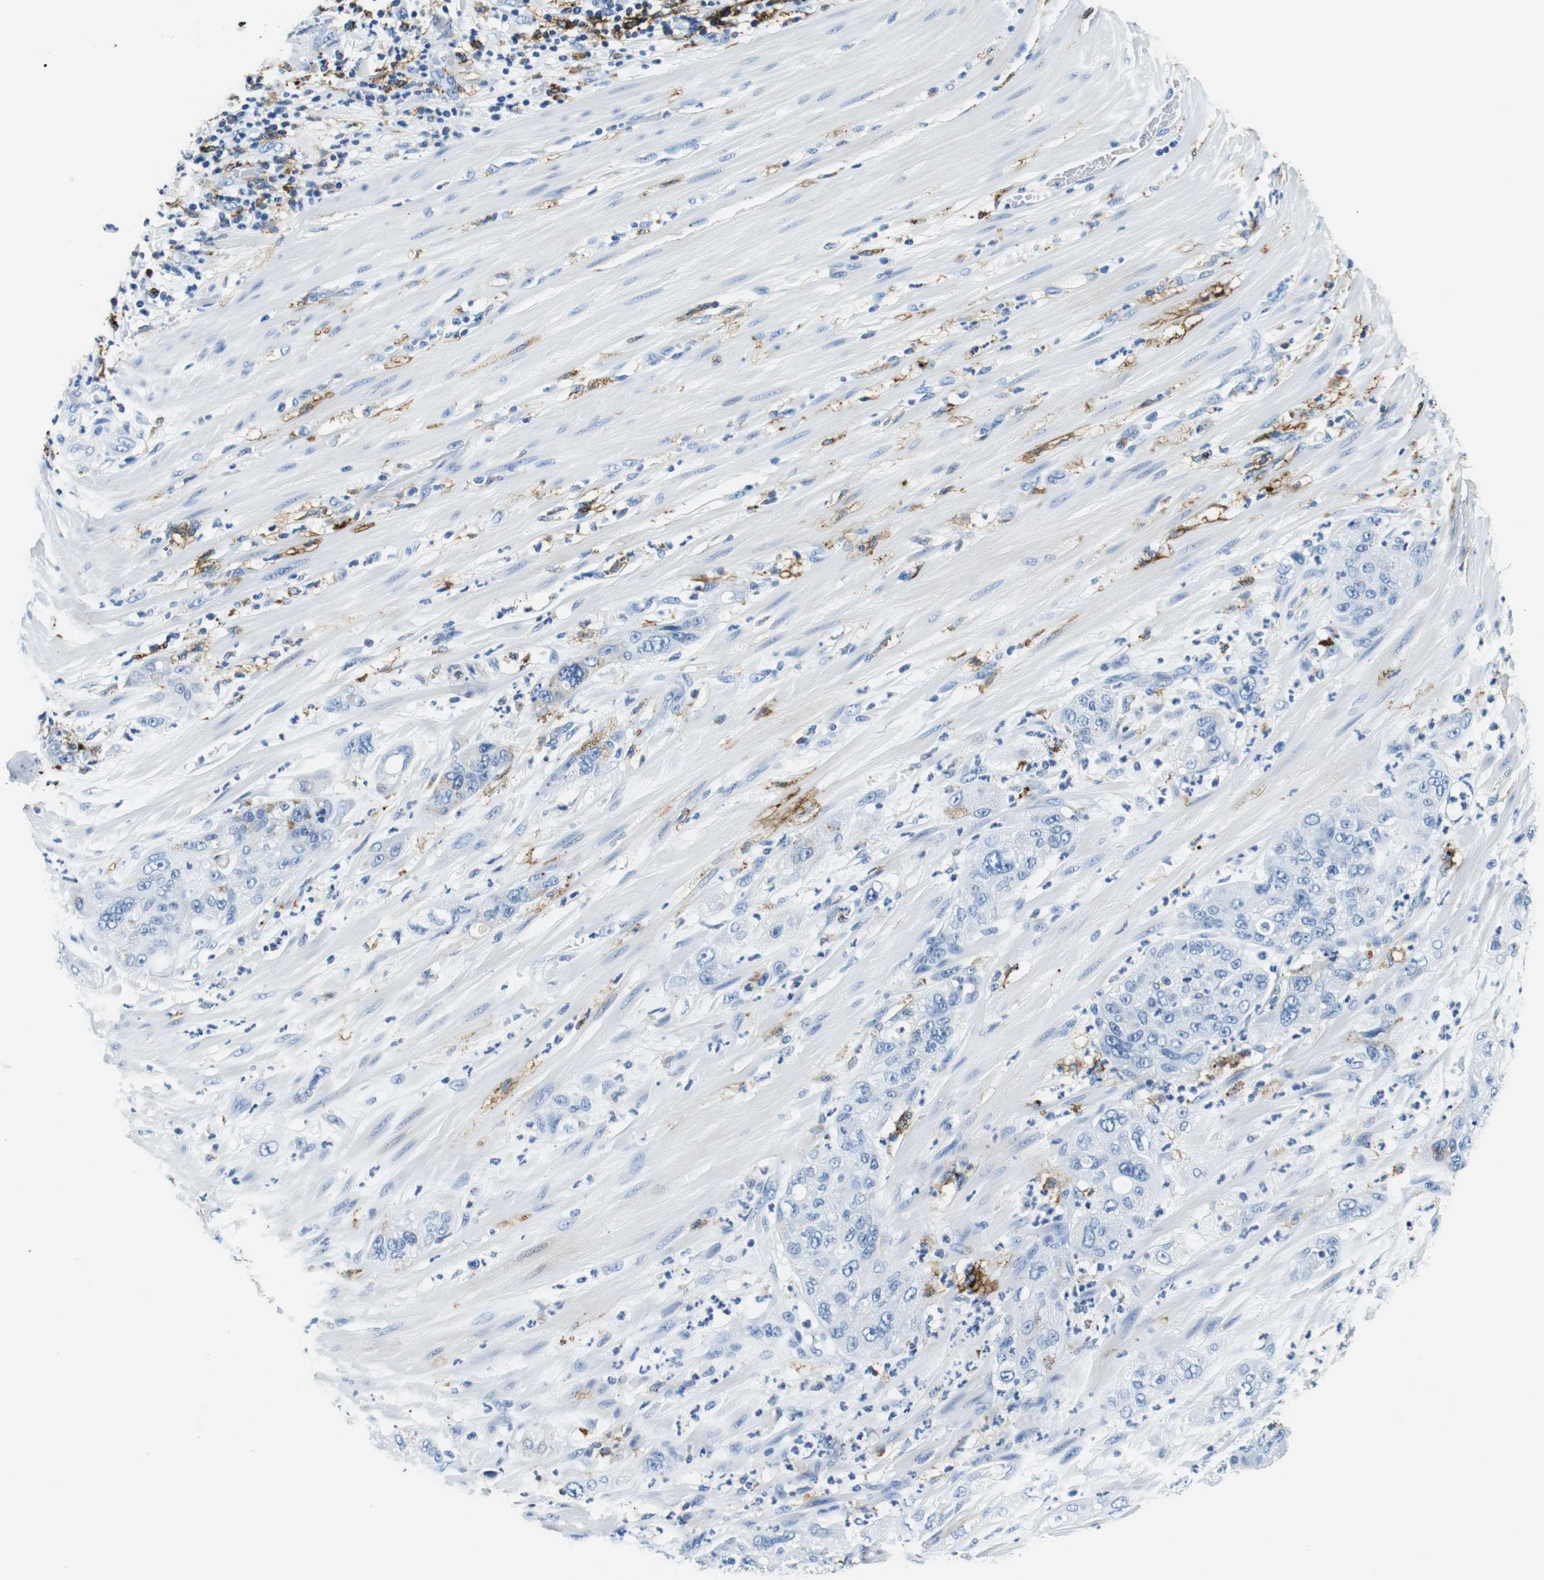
{"staining": {"intensity": "negative", "quantity": "none", "location": "none"}, "tissue": "pancreatic cancer", "cell_type": "Tumor cells", "image_type": "cancer", "snomed": [{"axis": "morphology", "description": "Adenocarcinoma, NOS"}, {"axis": "topography", "description": "Pancreas"}], "caption": "Tumor cells are negative for brown protein staining in pancreatic cancer.", "gene": "HLA-DRB1", "patient": {"sex": "female", "age": 78}}